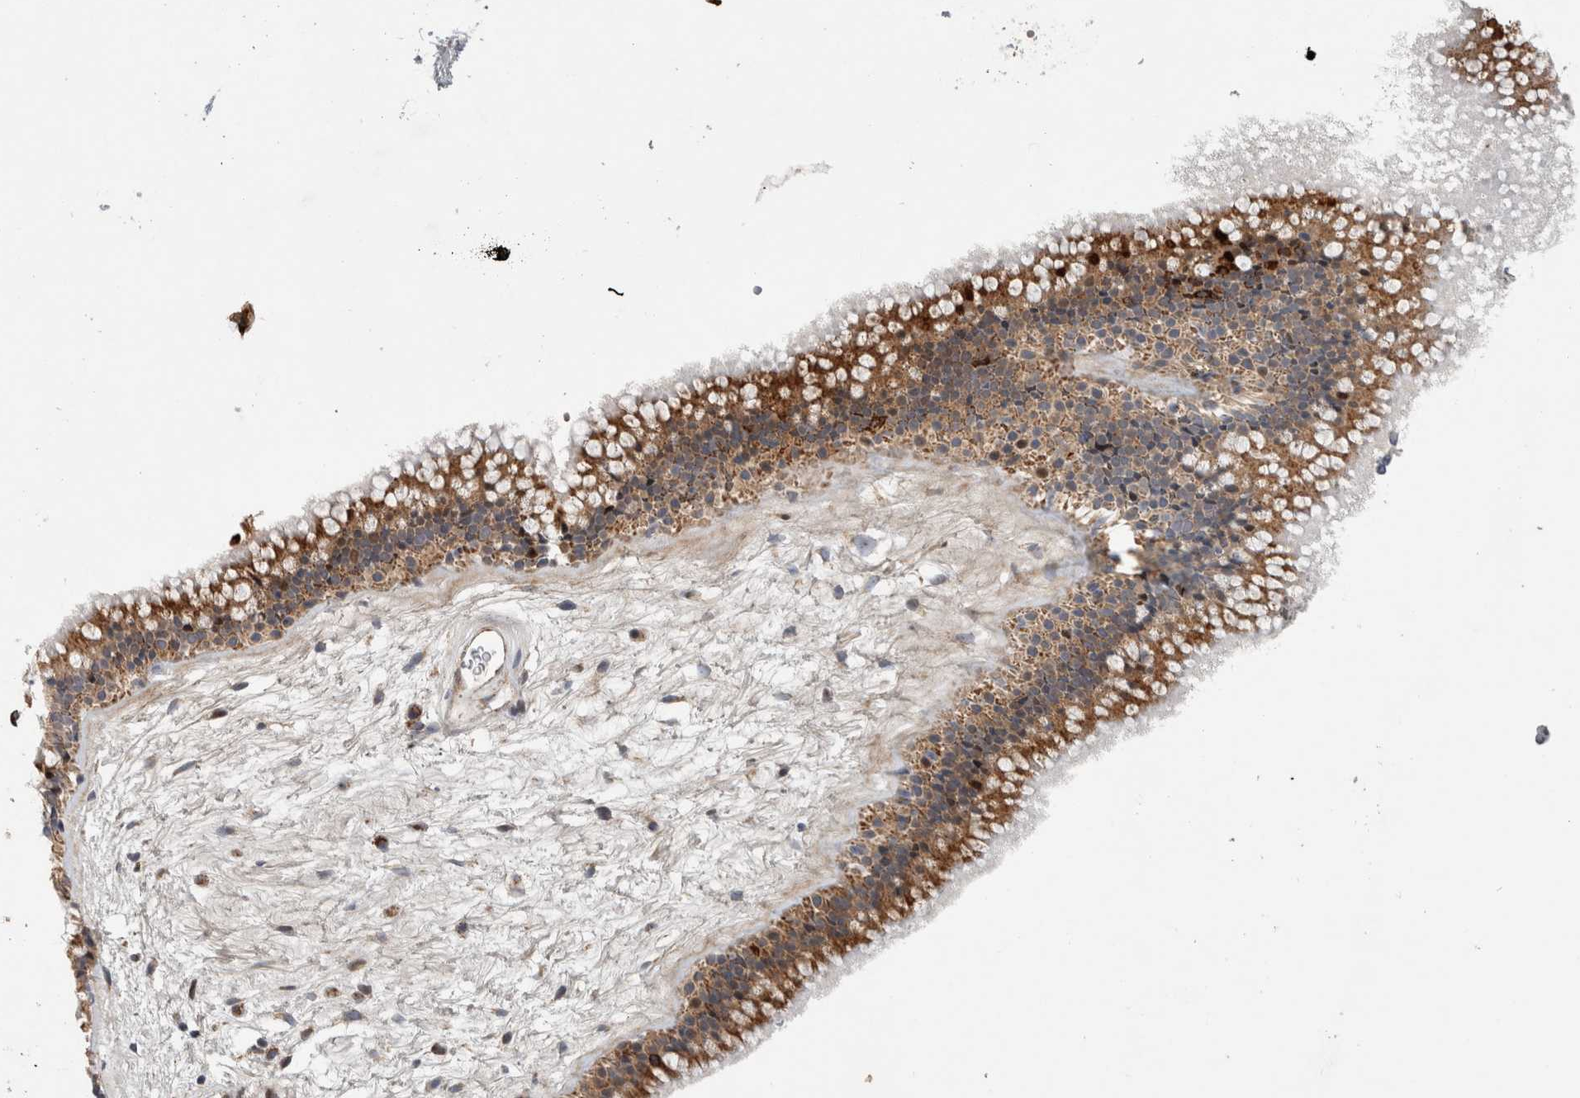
{"staining": {"intensity": "moderate", "quantity": ">75%", "location": "cytoplasmic/membranous"}, "tissue": "nasopharynx", "cell_type": "Respiratory epithelial cells", "image_type": "normal", "snomed": [{"axis": "morphology", "description": "Normal tissue, NOS"}, {"axis": "morphology", "description": "Inflammation, NOS"}, {"axis": "topography", "description": "Nasopharynx"}], "caption": "Brown immunohistochemical staining in benign nasopharynx demonstrates moderate cytoplasmic/membranous staining in about >75% of respiratory epithelial cells. (DAB (3,3'-diaminobenzidine) IHC with brightfield microscopy, high magnification).", "gene": "RBM48", "patient": {"sex": "male", "age": 48}}